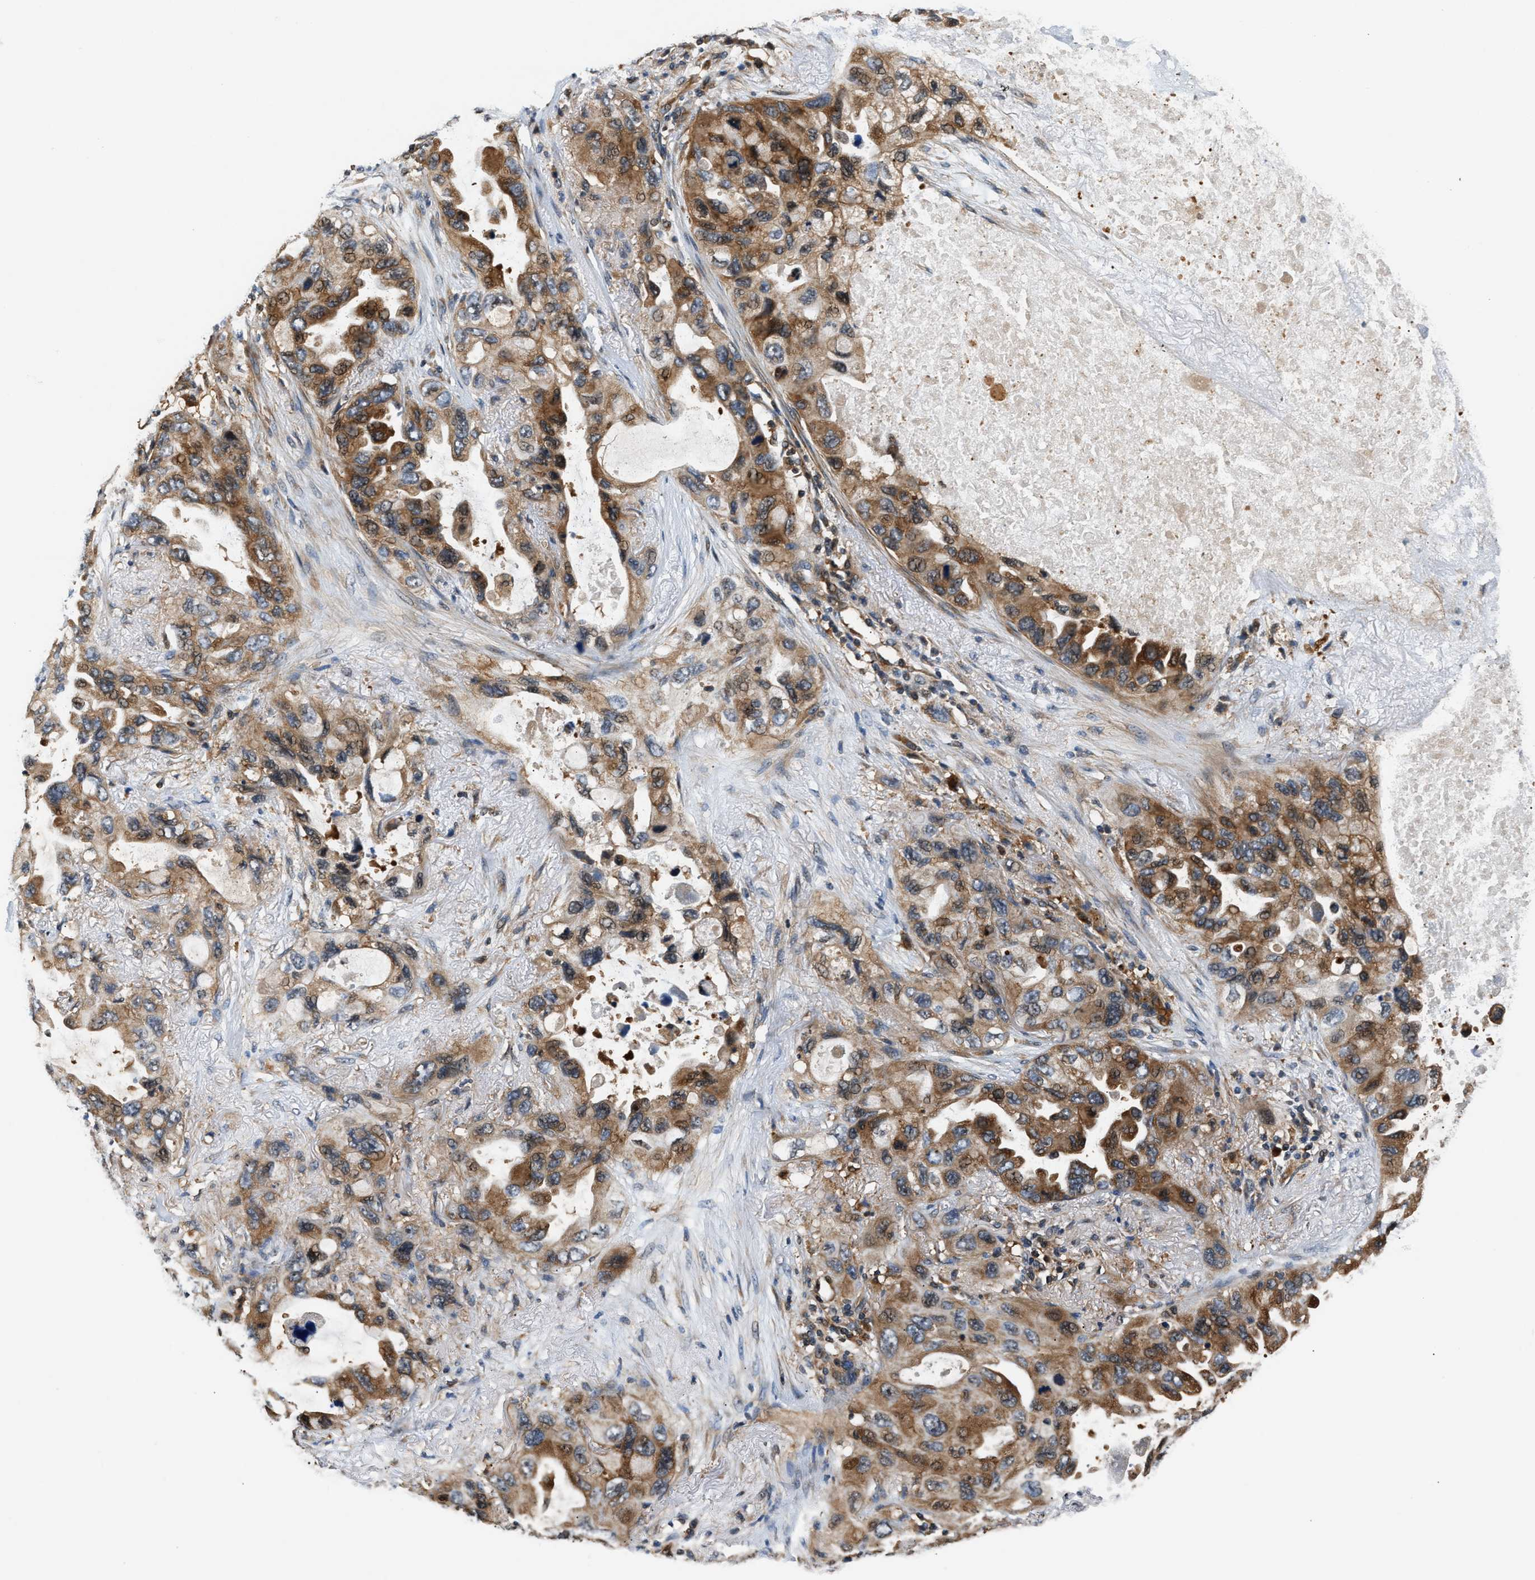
{"staining": {"intensity": "moderate", "quantity": ">75%", "location": "cytoplasmic/membranous"}, "tissue": "lung cancer", "cell_type": "Tumor cells", "image_type": "cancer", "snomed": [{"axis": "morphology", "description": "Squamous cell carcinoma, NOS"}, {"axis": "topography", "description": "Lung"}], "caption": "A high-resolution histopathology image shows immunohistochemistry staining of squamous cell carcinoma (lung), which exhibits moderate cytoplasmic/membranous staining in about >75% of tumor cells.", "gene": "TUT7", "patient": {"sex": "female", "age": 73}}